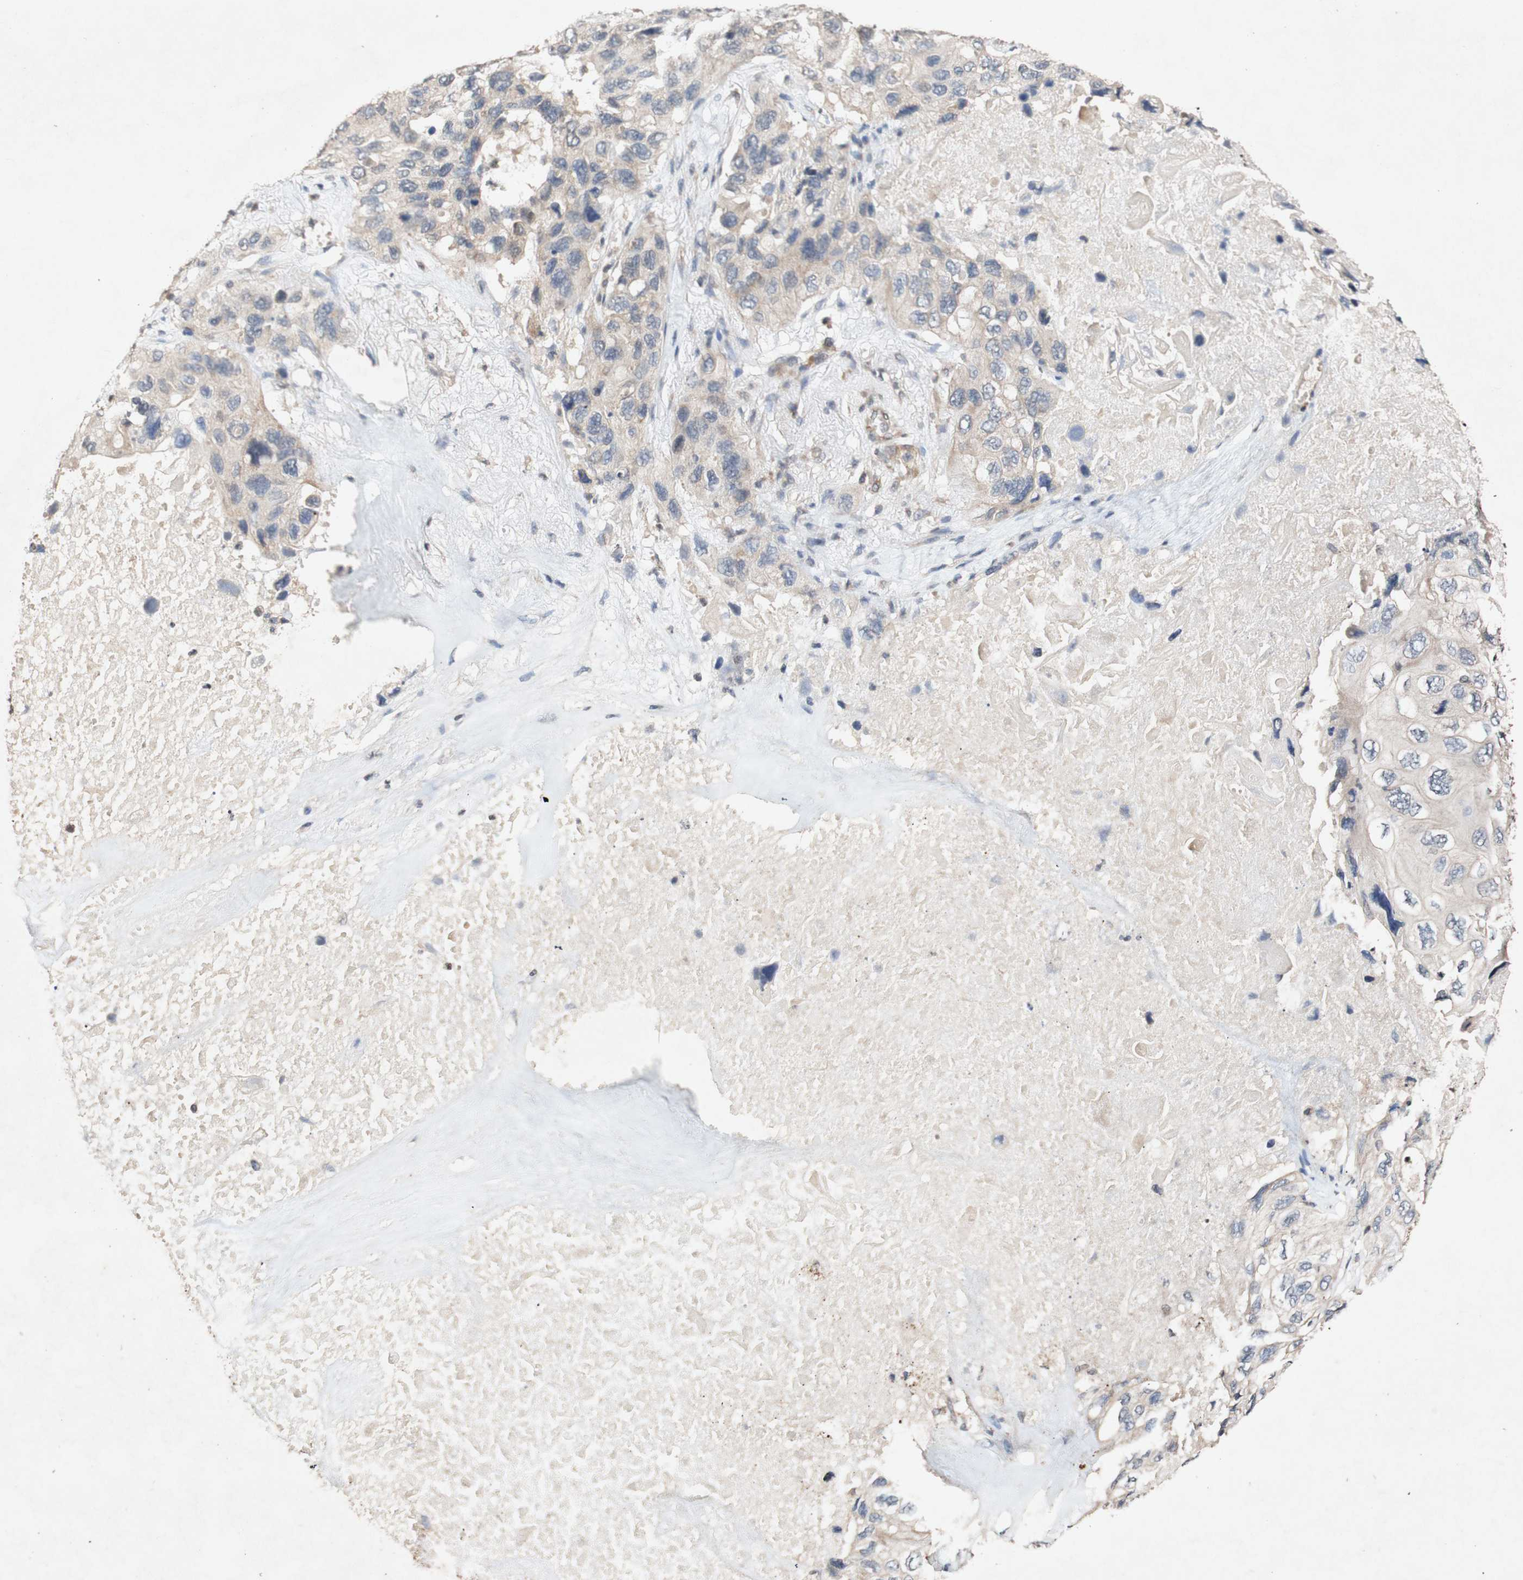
{"staining": {"intensity": "weak", "quantity": ">75%", "location": "cytoplasmic/membranous"}, "tissue": "lung cancer", "cell_type": "Tumor cells", "image_type": "cancer", "snomed": [{"axis": "morphology", "description": "Squamous cell carcinoma, NOS"}, {"axis": "topography", "description": "Lung"}], "caption": "Brown immunohistochemical staining in squamous cell carcinoma (lung) shows weak cytoplasmic/membranous positivity in approximately >75% of tumor cells.", "gene": "PIN1", "patient": {"sex": "female", "age": 73}}